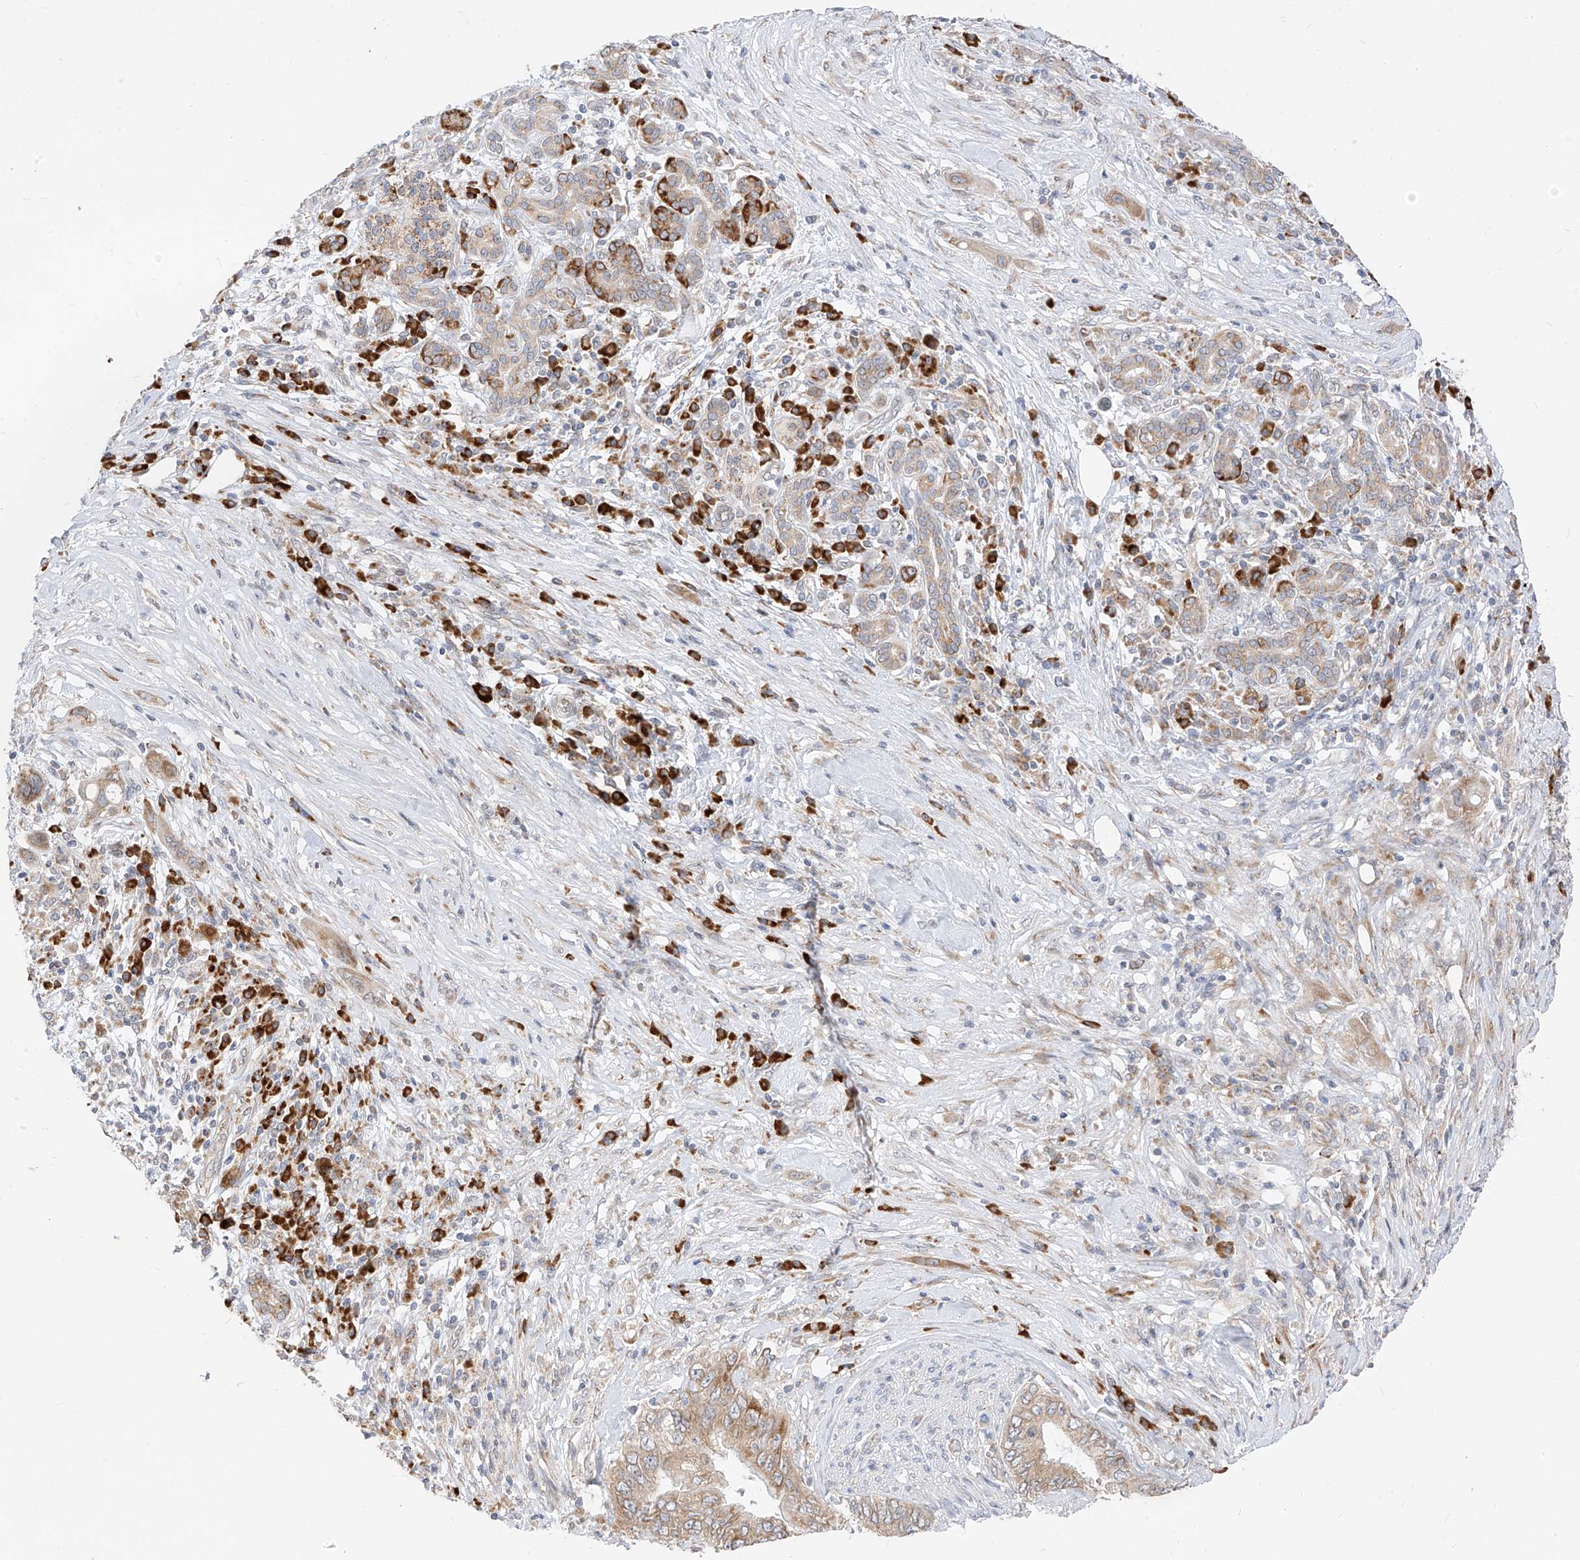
{"staining": {"intensity": "moderate", "quantity": "25%-75%", "location": "cytoplasmic/membranous"}, "tissue": "pancreatic cancer", "cell_type": "Tumor cells", "image_type": "cancer", "snomed": [{"axis": "morphology", "description": "Adenocarcinoma, NOS"}, {"axis": "topography", "description": "Pancreas"}], "caption": "Brown immunohistochemical staining in human pancreatic adenocarcinoma exhibits moderate cytoplasmic/membranous staining in about 25%-75% of tumor cells.", "gene": "STT3A", "patient": {"sex": "female", "age": 73}}